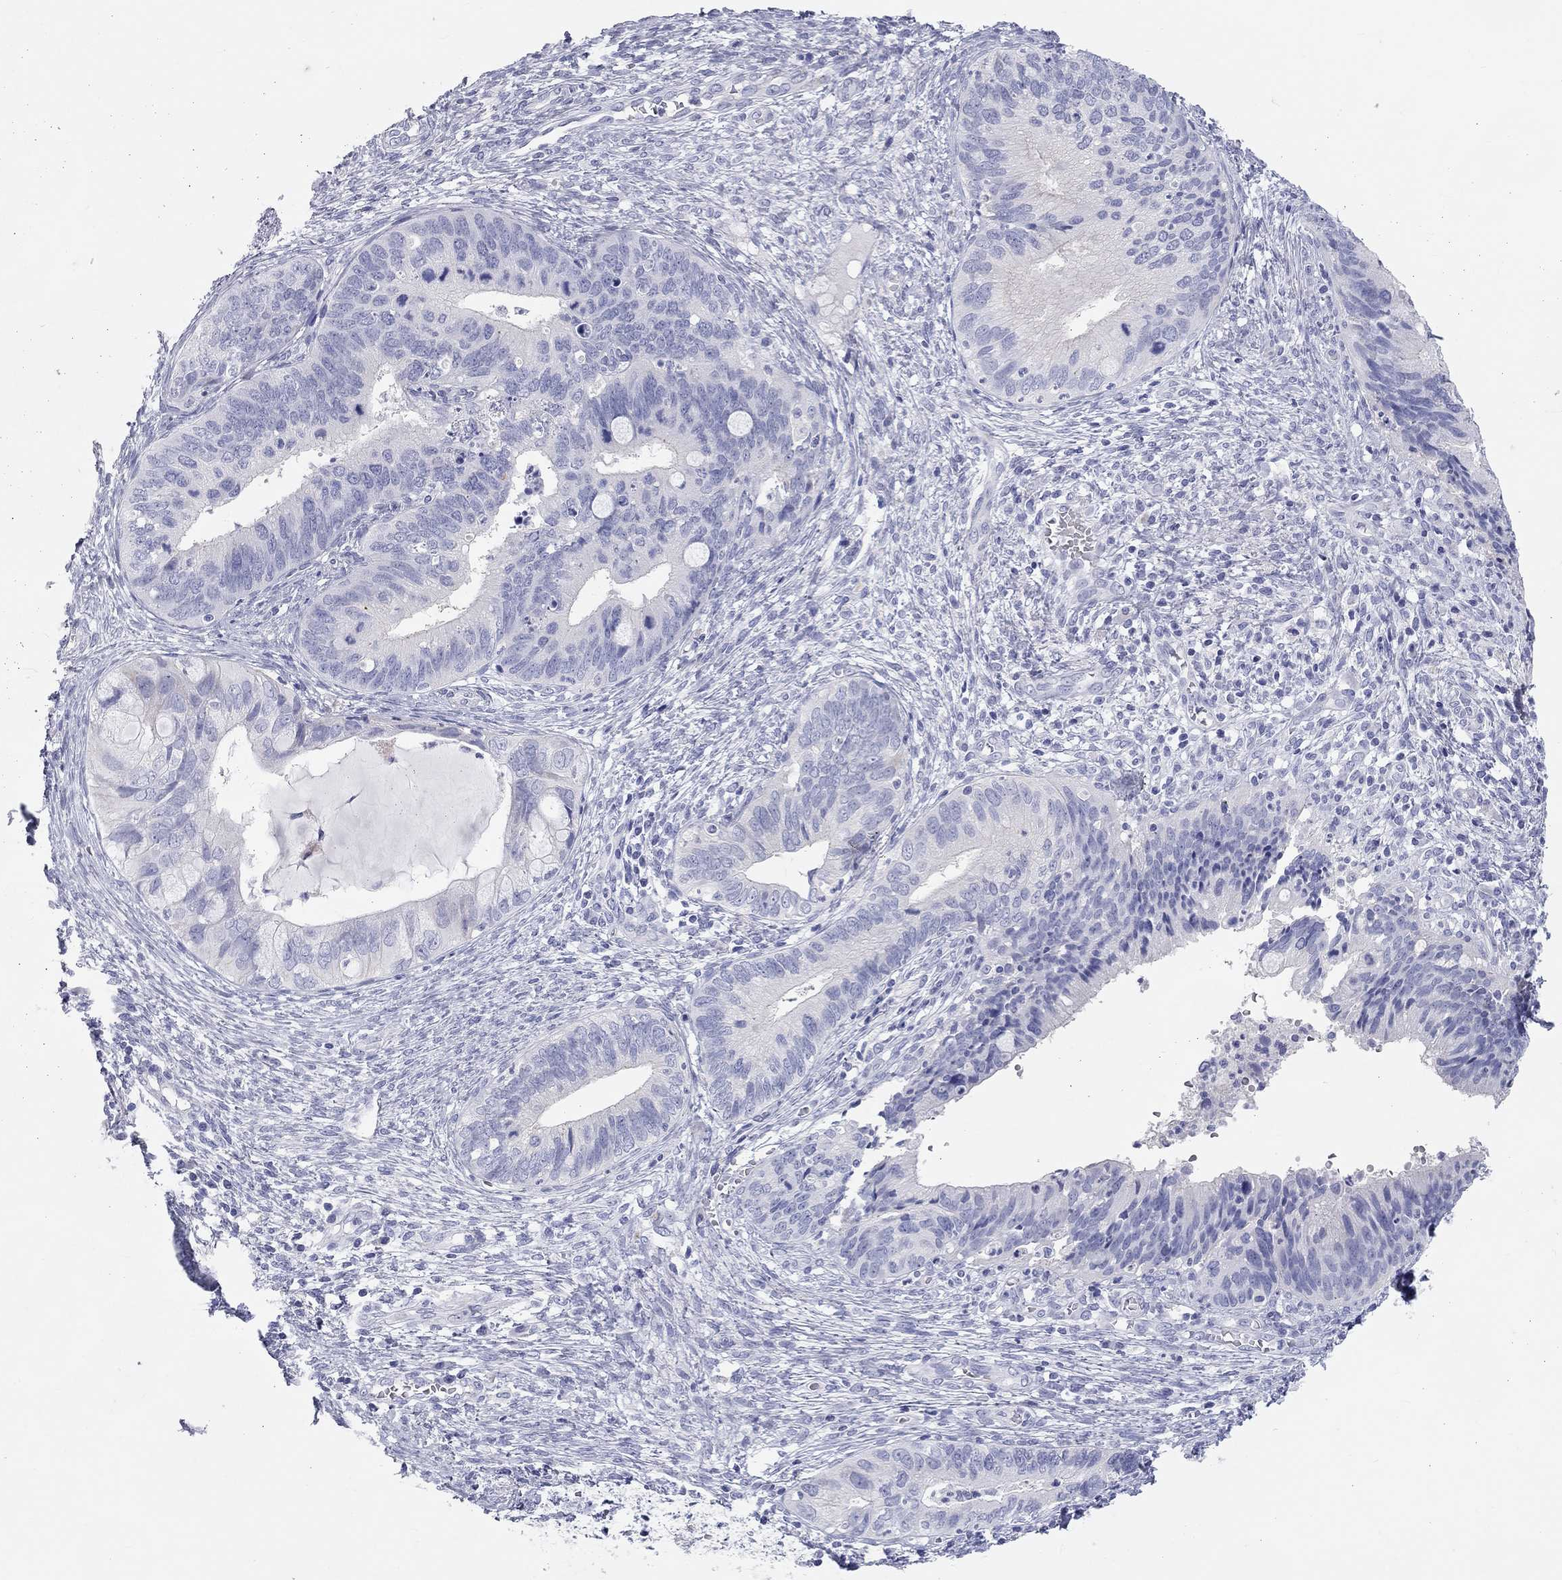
{"staining": {"intensity": "negative", "quantity": "none", "location": "none"}, "tissue": "cervical cancer", "cell_type": "Tumor cells", "image_type": "cancer", "snomed": [{"axis": "morphology", "description": "Adenocarcinoma, NOS"}, {"axis": "topography", "description": "Cervix"}], "caption": "IHC image of neoplastic tissue: cervical cancer stained with DAB exhibits no significant protein positivity in tumor cells.", "gene": "PCDHGC5", "patient": {"sex": "female", "age": 42}}